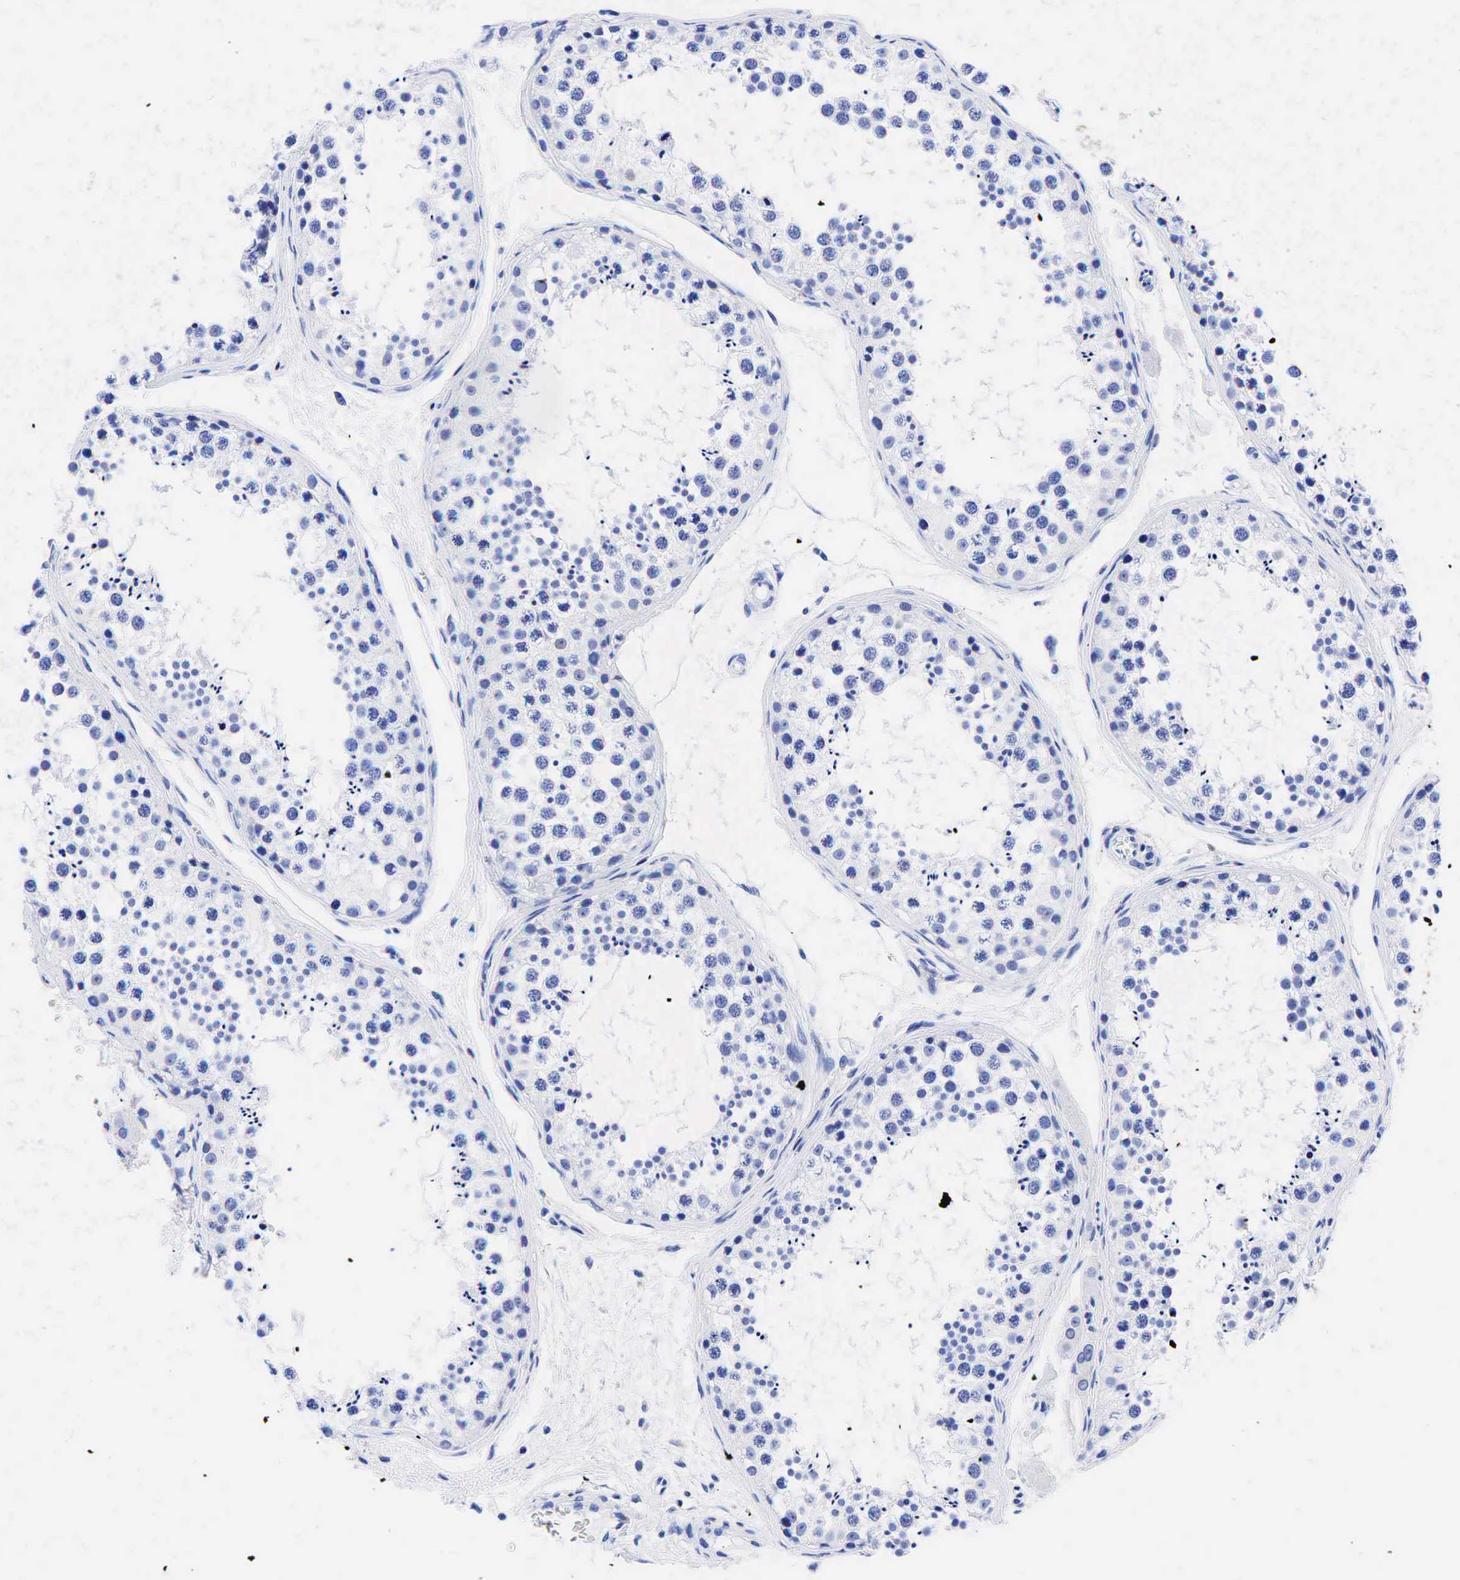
{"staining": {"intensity": "negative", "quantity": "none", "location": "none"}, "tissue": "testis", "cell_type": "Cells in seminiferous ducts", "image_type": "normal", "snomed": [{"axis": "morphology", "description": "Normal tissue, NOS"}, {"axis": "topography", "description": "Testis"}], "caption": "Histopathology image shows no protein expression in cells in seminiferous ducts of normal testis.", "gene": "KRT19", "patient": {"sex": "male", "age": 57}}